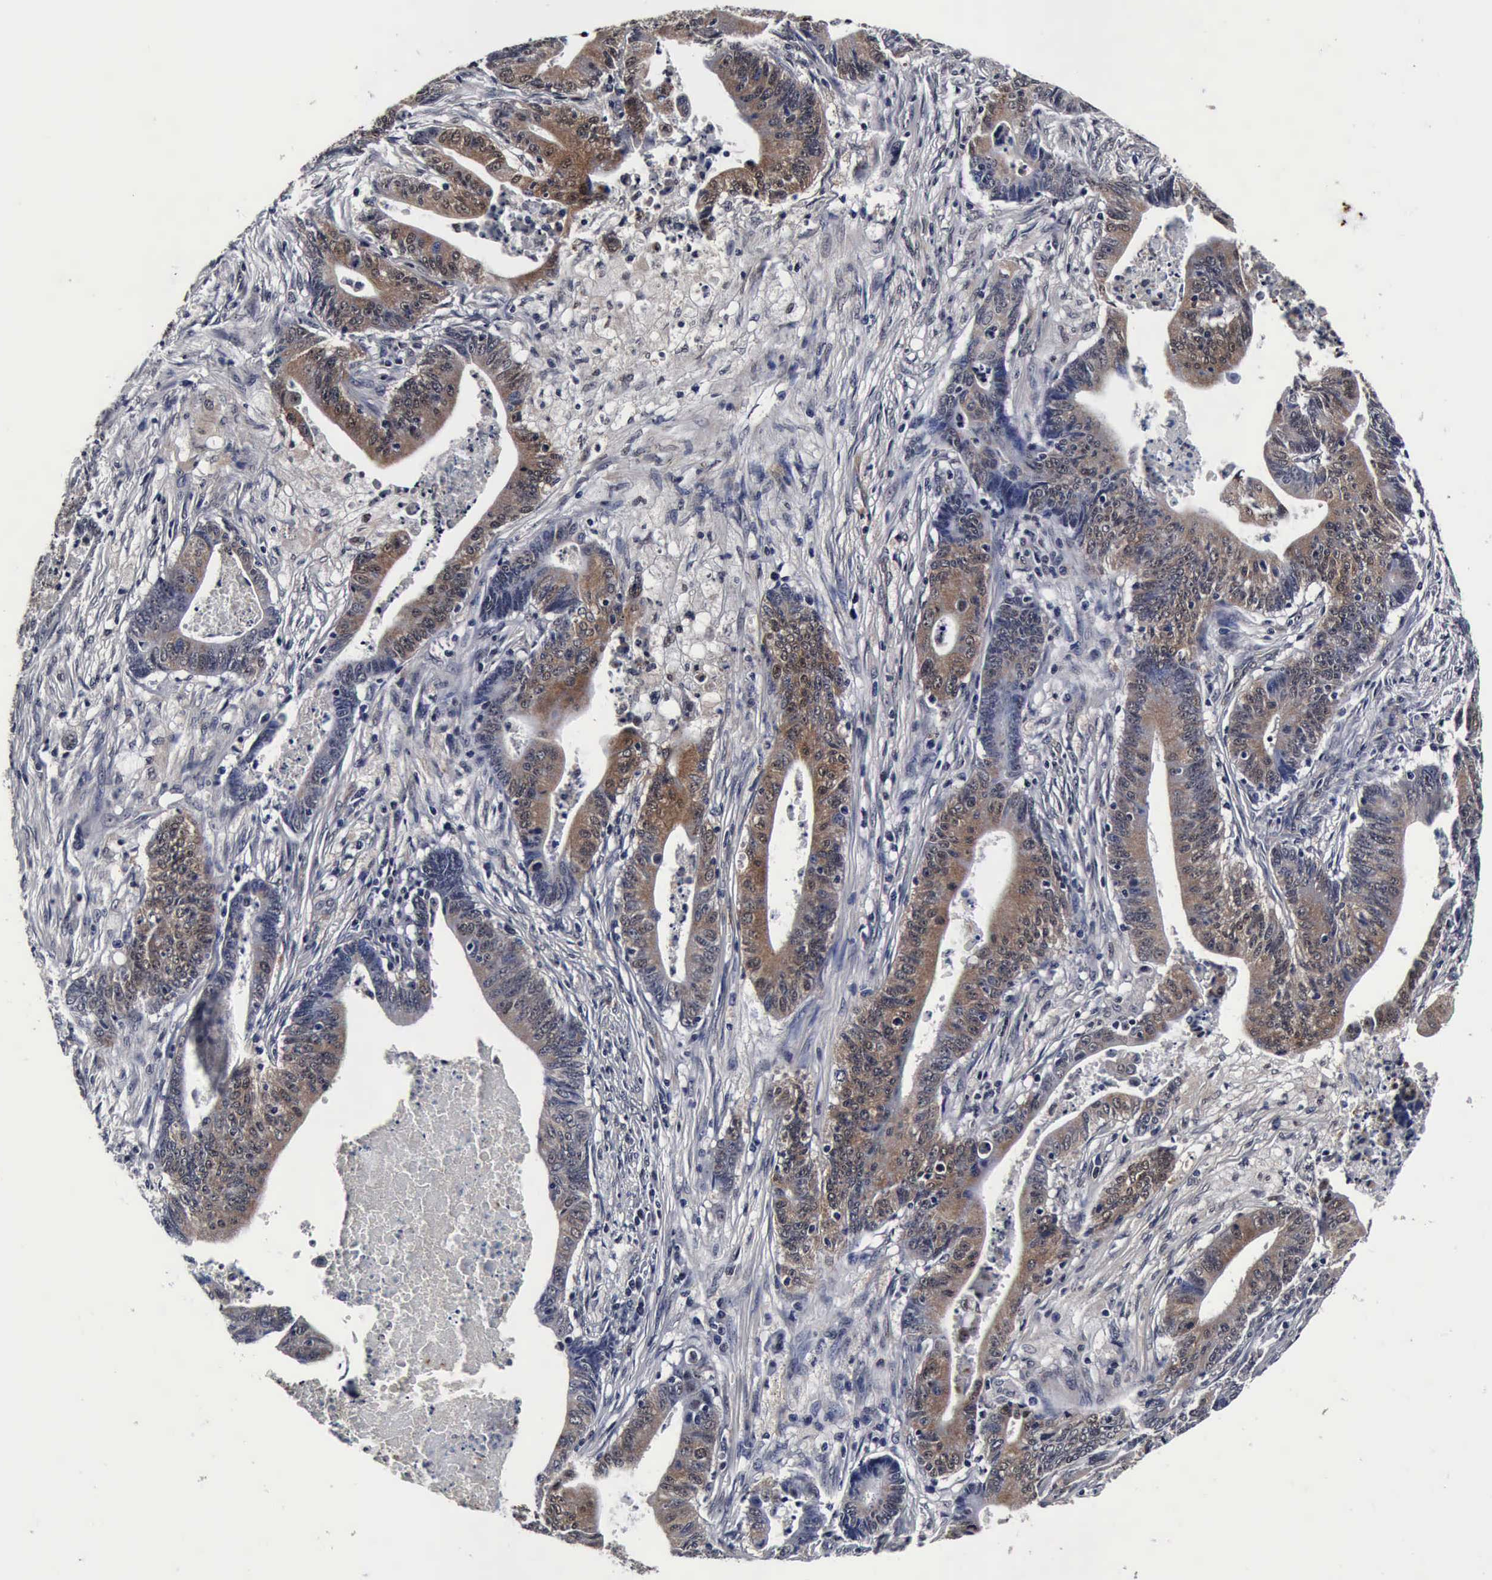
{"staining": {"intensity": "weak", "quantity": "25%-75%", "location": "cytoplasmic/membranous"}, "tissue": "stomach cancer", "cell_type": "Tumor cells", "image_type": "cancer", "snomed": [{"axis": "morphology", "description": "Adenocarcinoma, NOS"}, {"axis": "topography", "description": "Stomach, lower"}], "caption": "The photomicrograph displays a brown stain indicating the presence of a protein in the cytoplasmic/membranous of tumor cells in stomach cancer.", "gene": "UBC", "patient": {"sex": "female", "age": 86}}